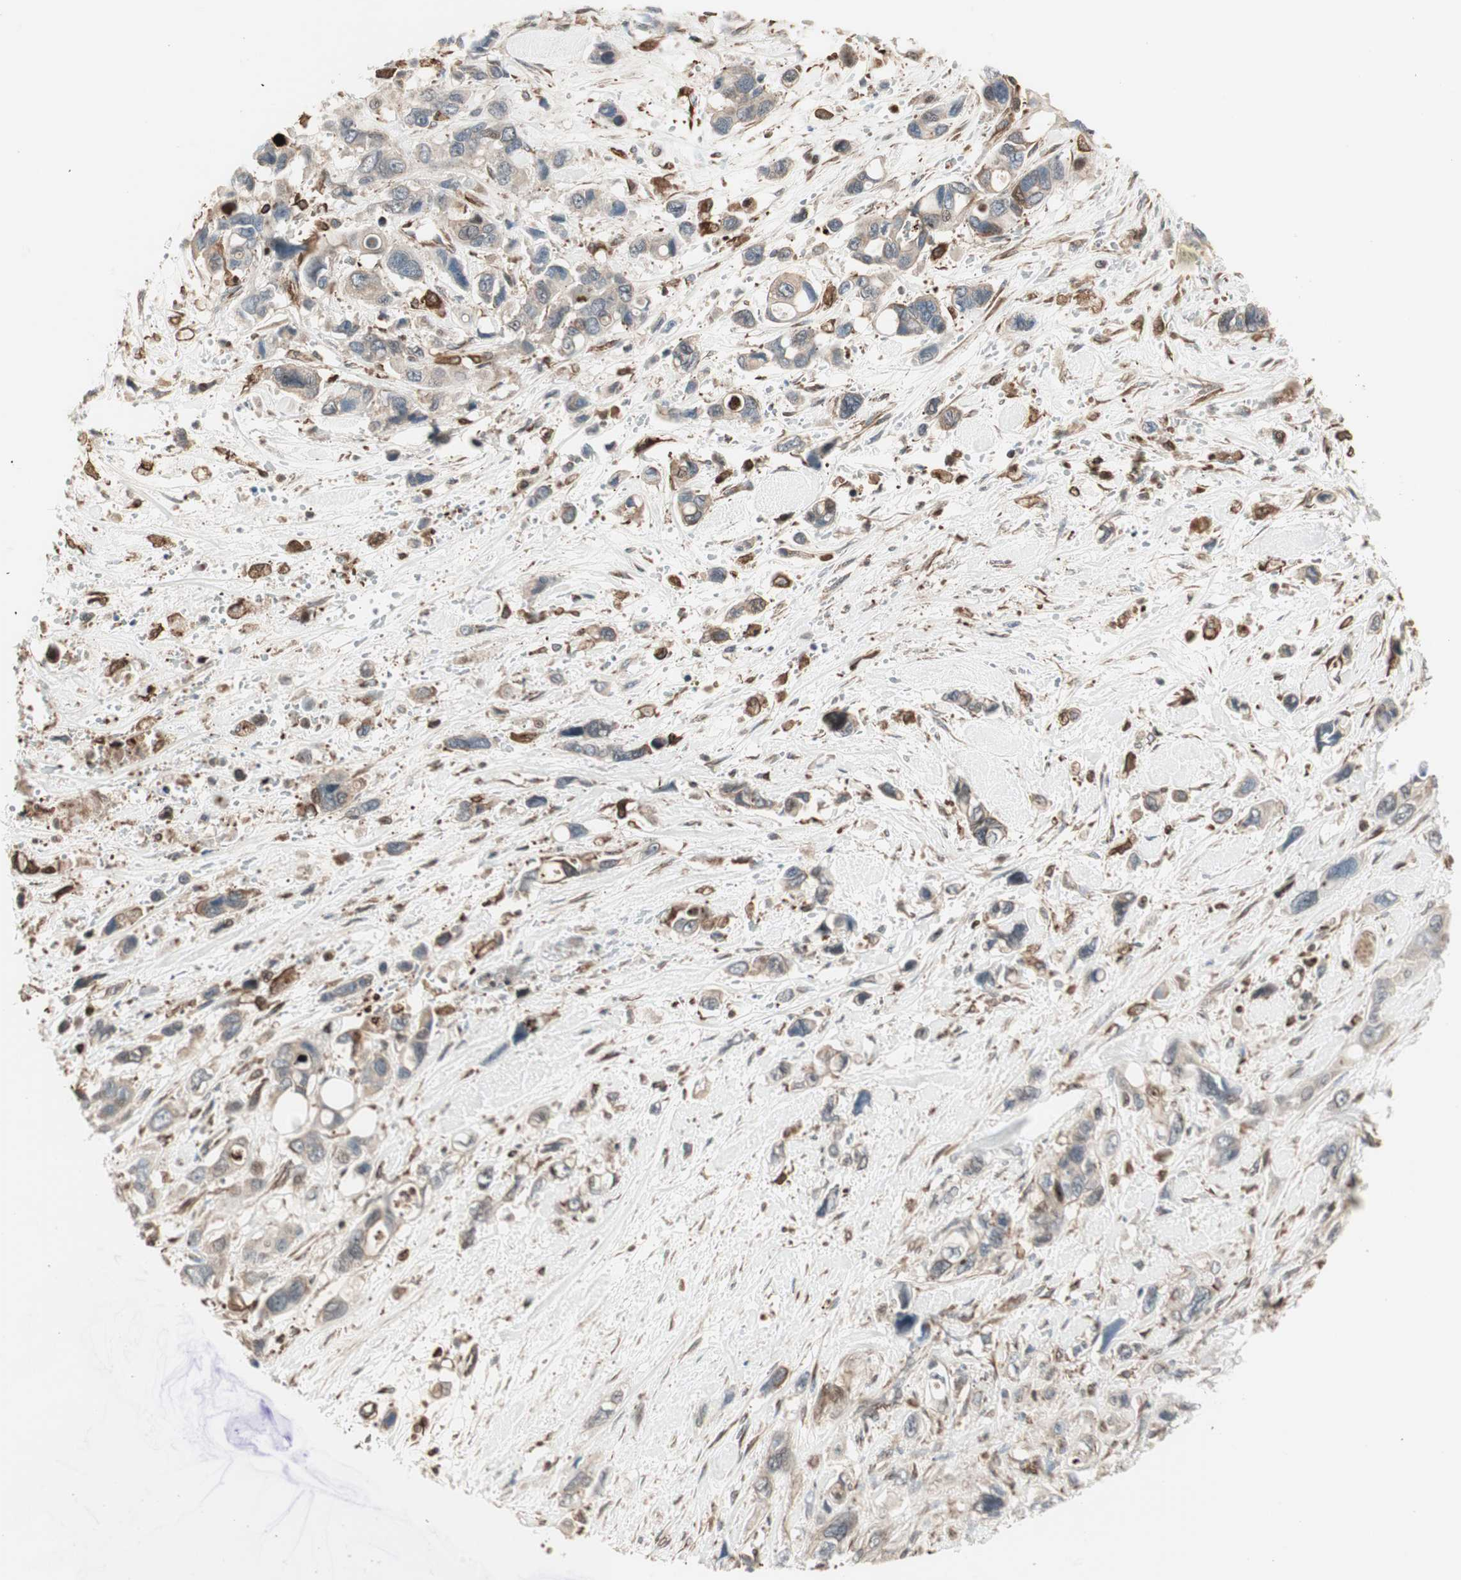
{"staining": {"intensity": "weak", "quantity": ">75%", "location": "cytoplasmic/membranous"}, "tissue": "pancreatic cancer", "cell_type": "Tumor cells", "image_type": "cancer", "snomed": [{"axis": "morphology", "description": "Adenocarcinoma, NOS"}, {"axis": "topography", "description": "Pancreas"}], "caption": "Pancreatic cancer stained with a brown dye reveals weak cytoplasmic/membranous positive expression in about >75% of tumor cells.", "gene": "MAD2L2", "patient": {"sex": "male", "age": 46}}